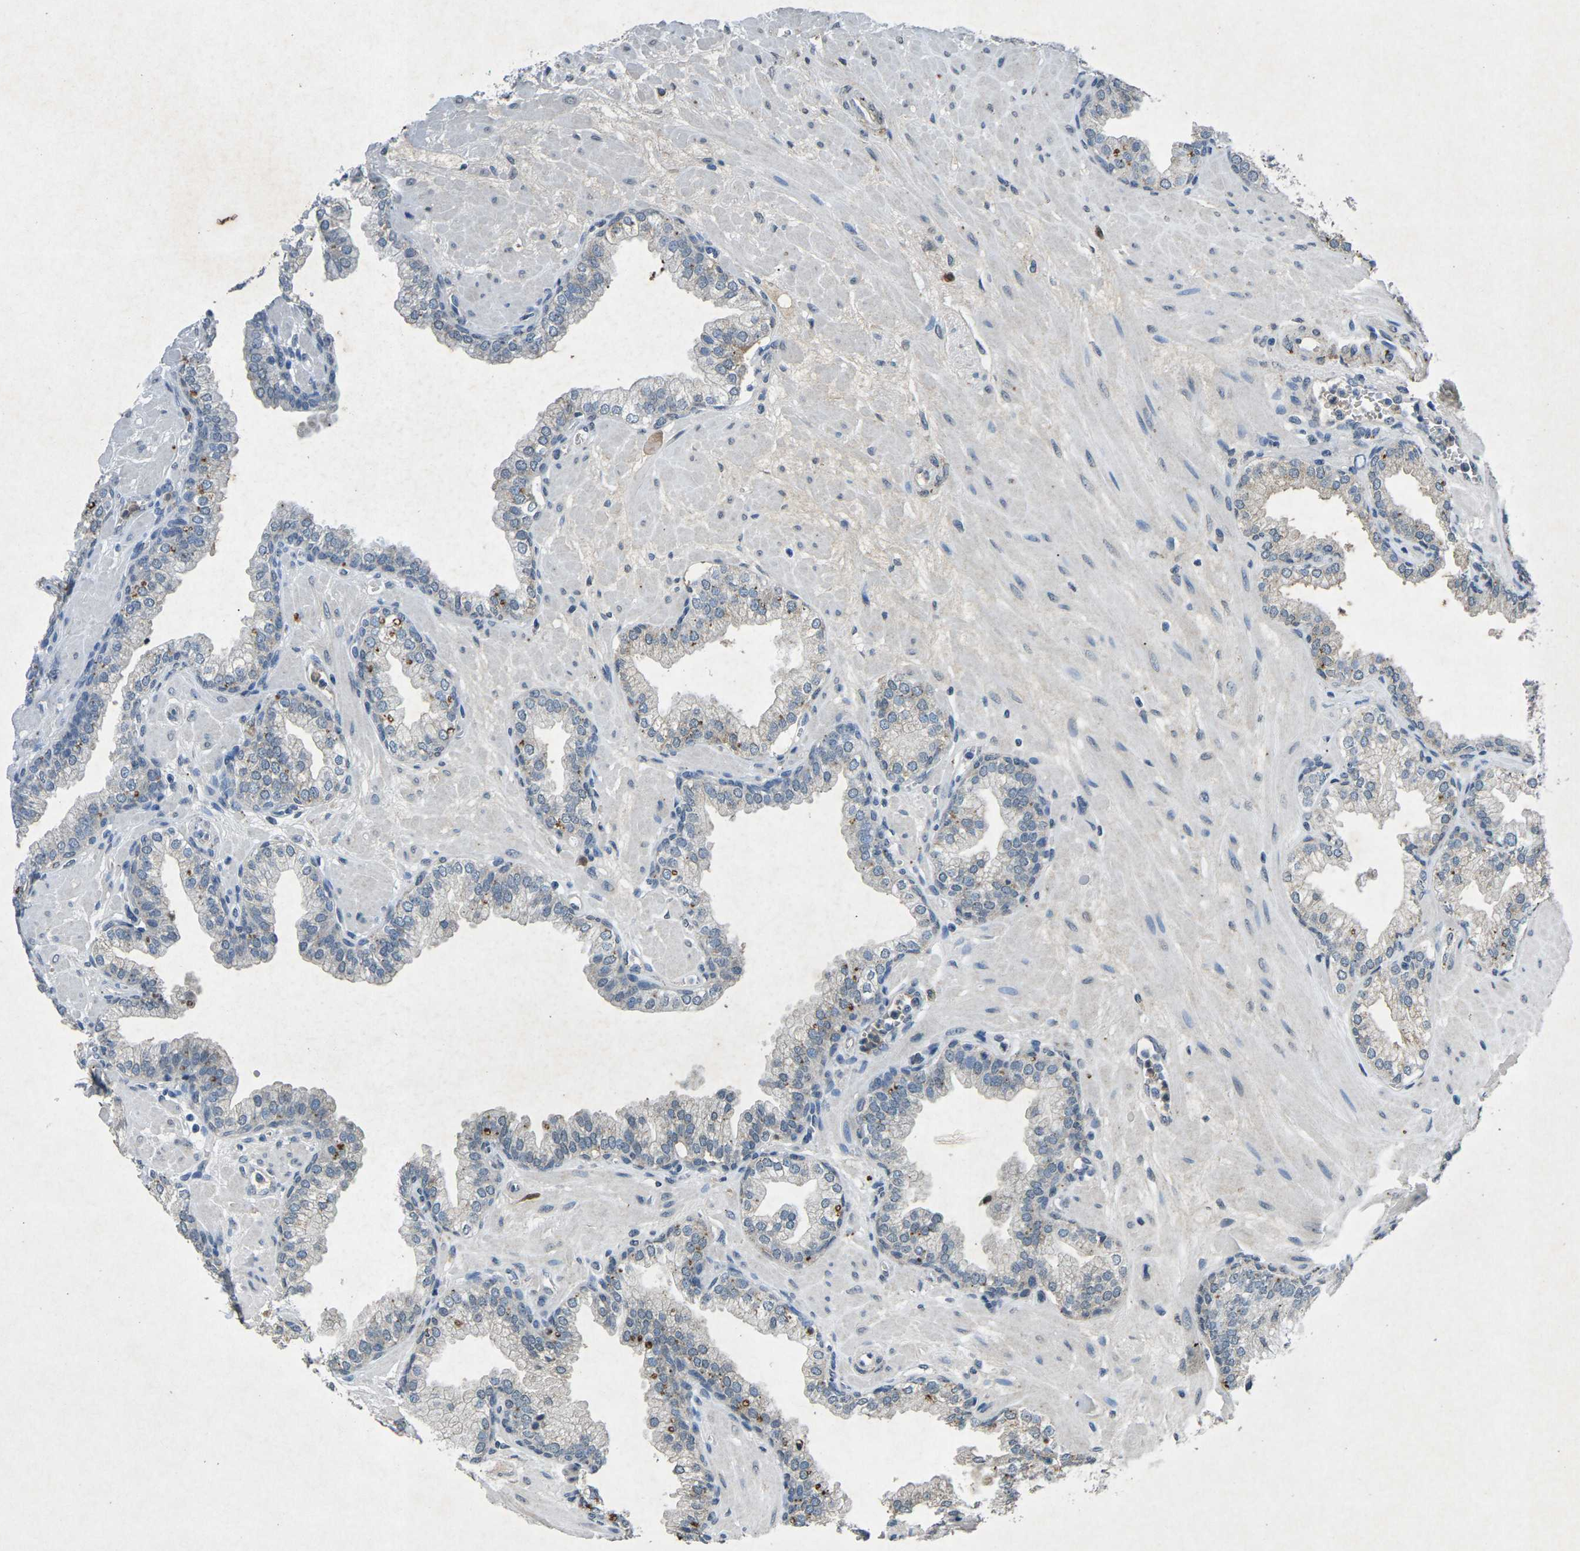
{"staining": {"intensity": "weak", "quantity": "<25%", "location": "cytoplasmic/membranous"}, "tissue": "prostate", "cell_type": "Glandular cells", "image_type": "normal", "snomed": [{"axis": "morphology", "description": "Normal tissue, NOS"}, {"axis": "morphology", "description": "Urothelial carcinoma, Low grade"}, {"axis": "topography", "description": "Urinary bladder"}, {"axis": "topography", "description": "Prostate"}], "caption": "IHC of benign human prostate reveals no expression in glandular cells. (DAB (3,3'-diaminobenzidine) immunohistochemistry (IHC) visualized using brightfield microscopy, high magnification).", "gene": "PLG", "patient": {"sex": "male", "age": 60}}